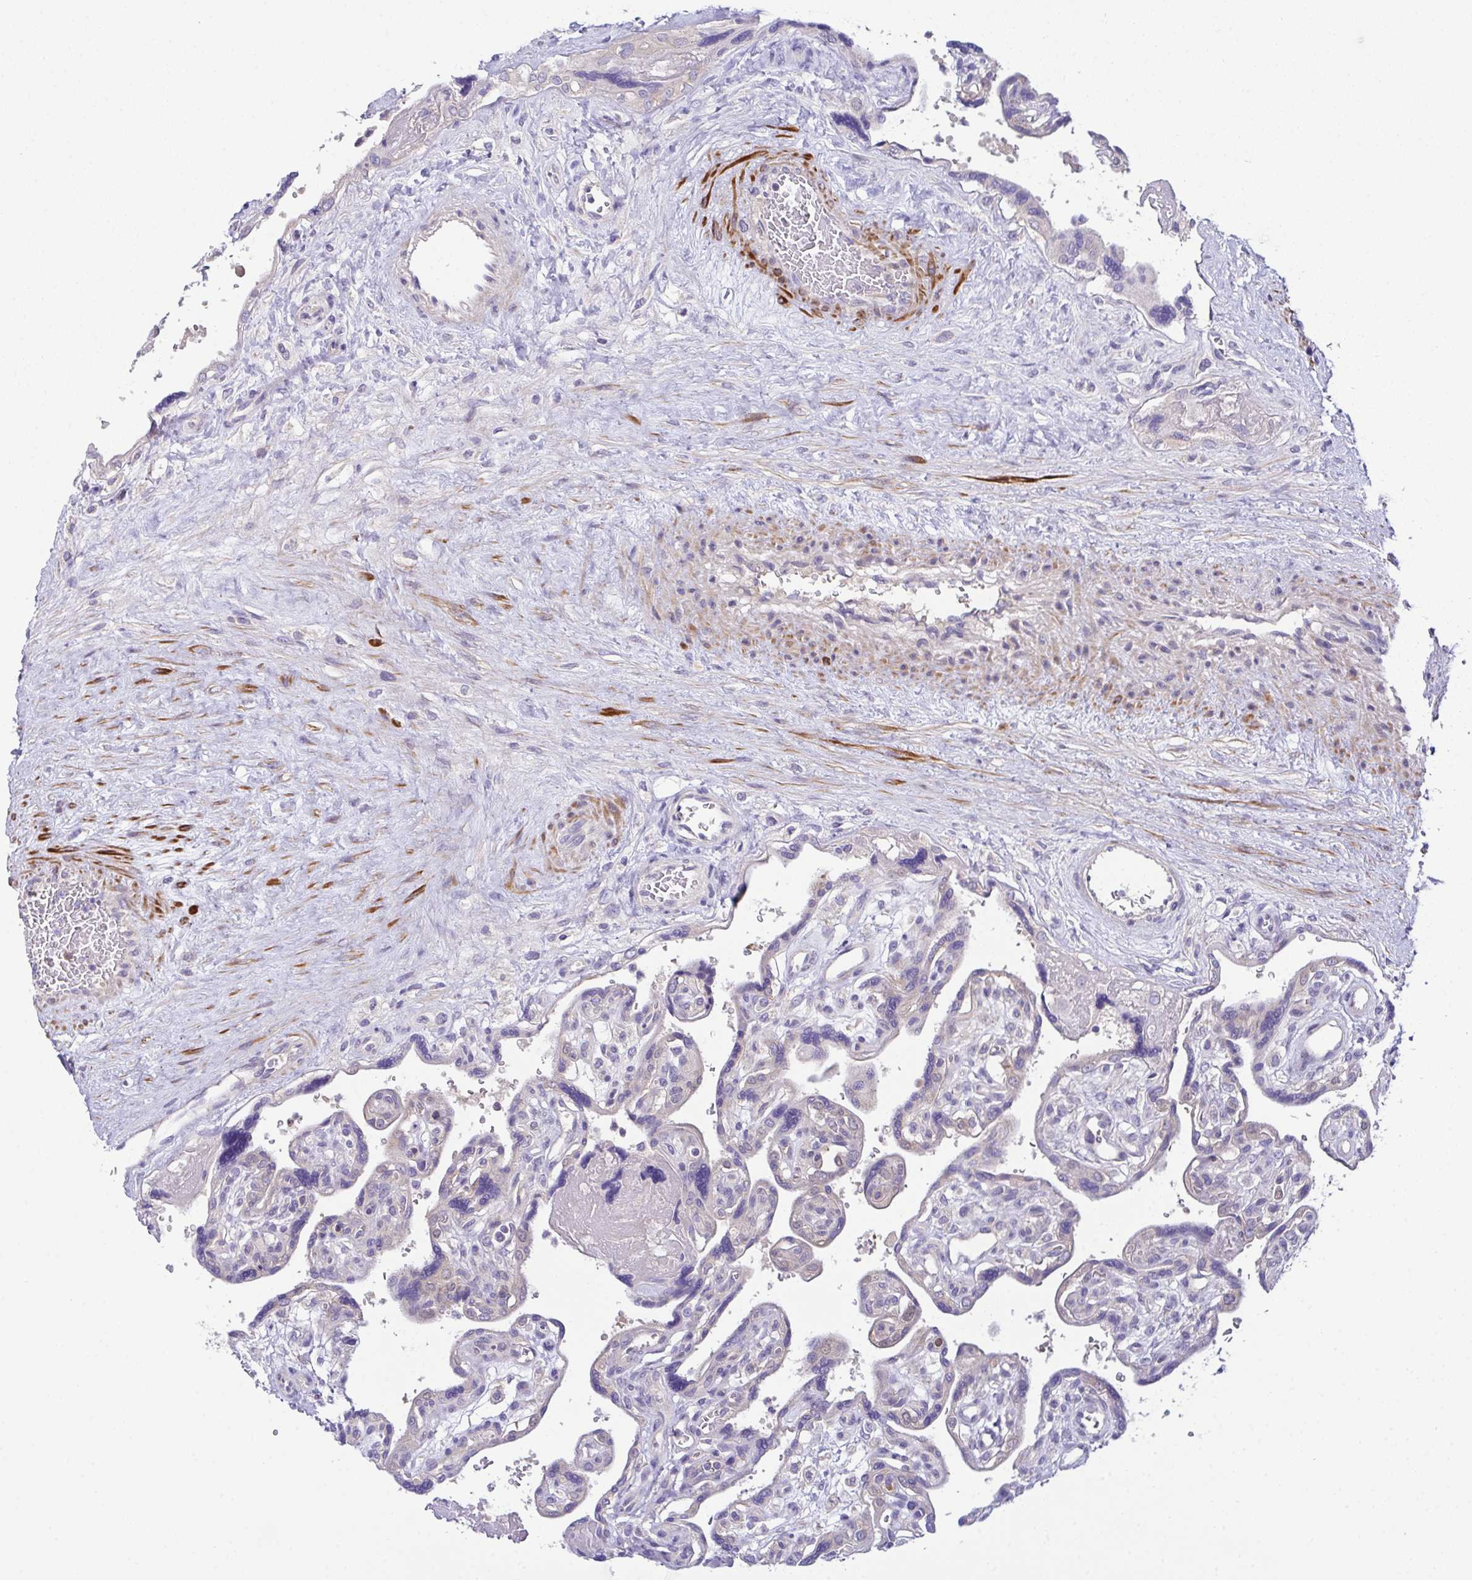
{"staining": {"intensity": "negative", "quantity": "none", "location": "none"}, "tissue": "placenta", "cell_type": "Decidual cells", "image_type": "normal", "snomed": [{"axis": "morphology", "description": "Normal tissue, NOS"}, {"axis": "topography", "description": "Placenta"}], "caption": "This is a image of immunohistochemistry (IHC) staining of normal placenta, which shows no staining in decidual cells. Nuclei are stained in blue.", "gene": "CFAP97D1", "patient": {"sex": "female", "age": 39}}